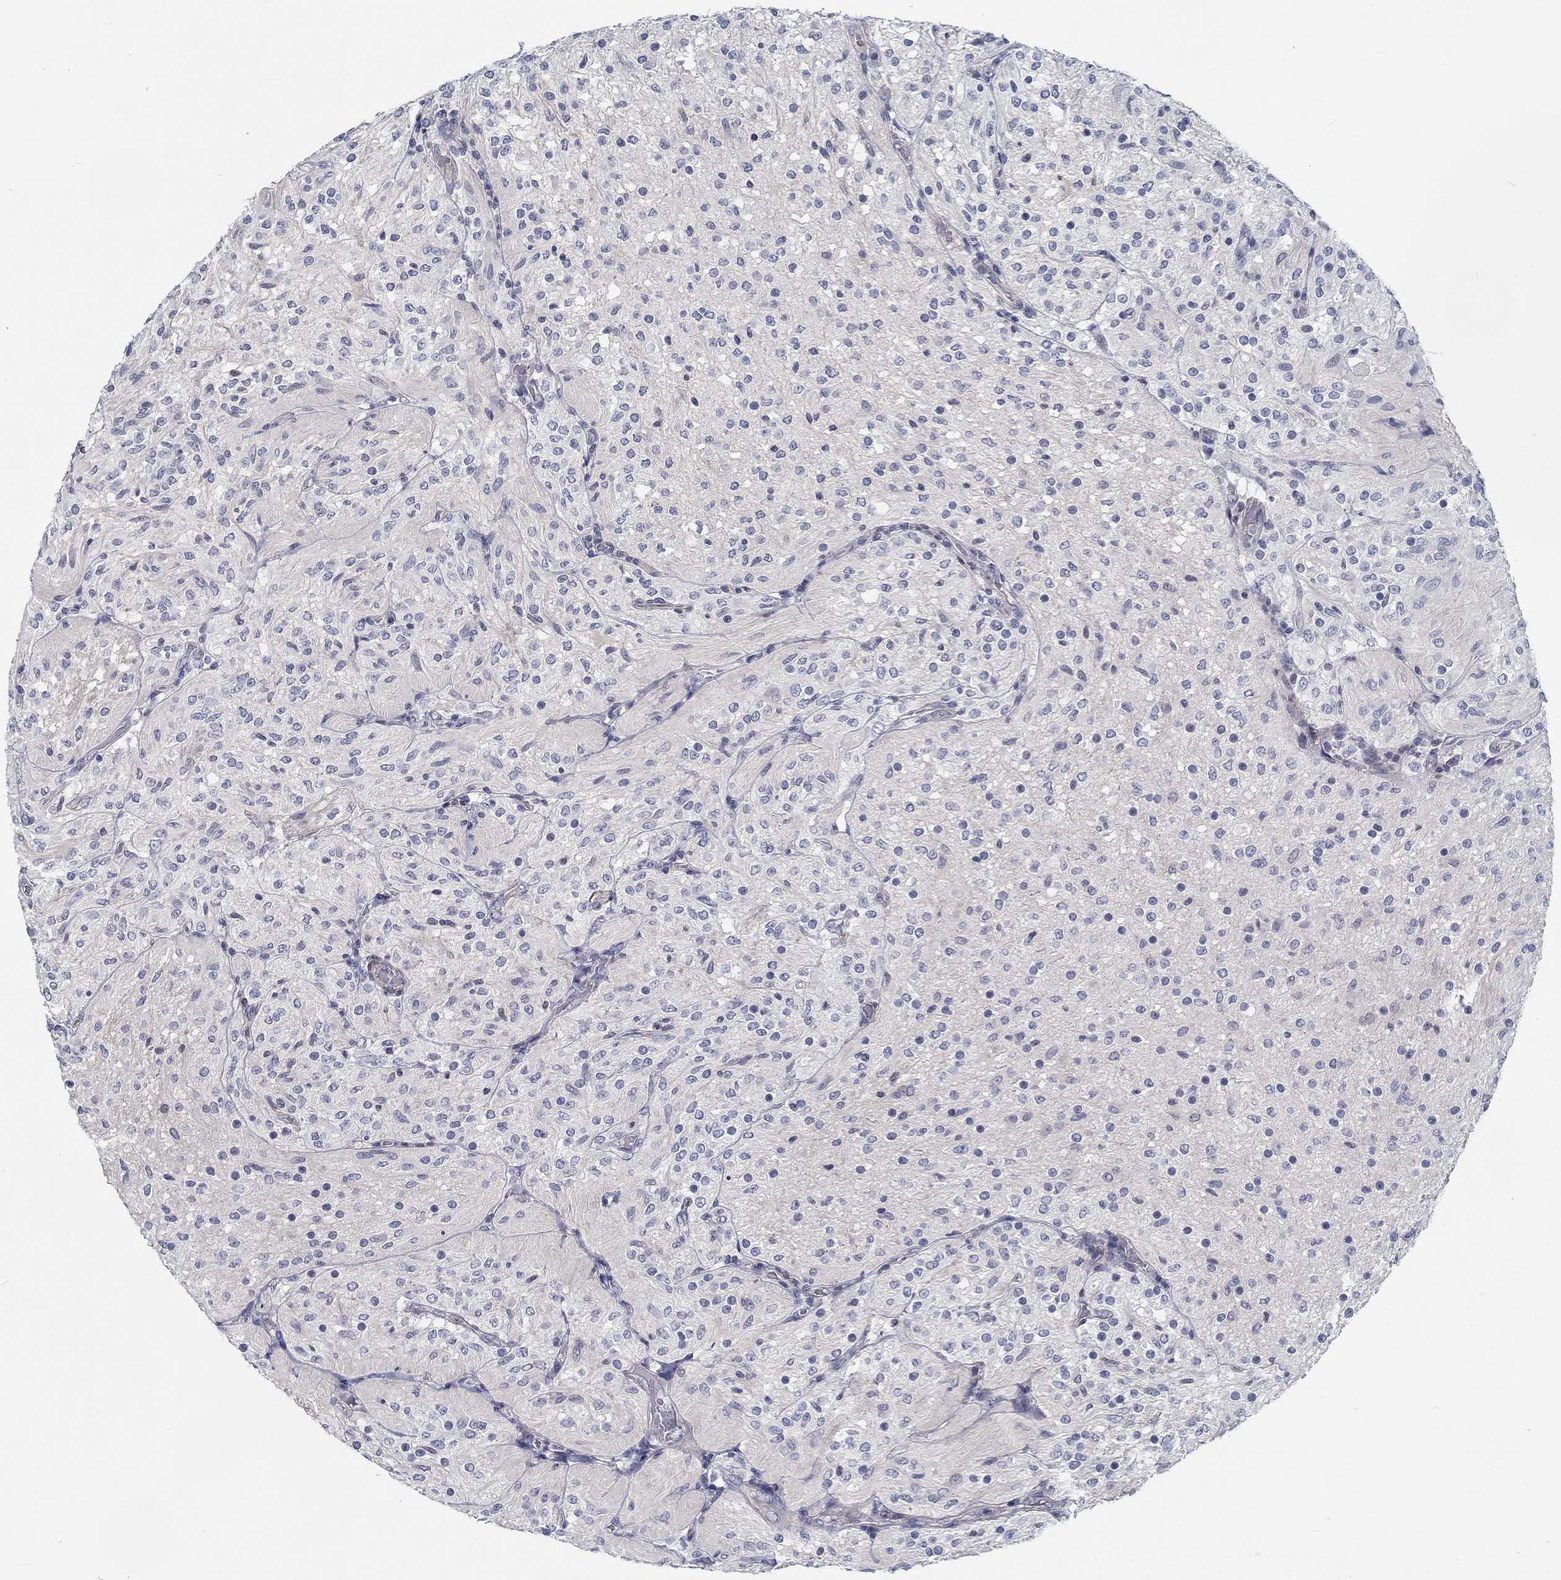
{"staining": {"intensity": "negative", "quantity": "none", "location": "none"}, "tissue": "glioma", "cell_type": "Tumor cells", "image_type": "cancer", "snomed": [{"axis": "morphology", "description": "Glioma, malignant, Low grade"}, {"axis": "topography", "description": "Brain"}], "caption": "Immunohistochemical staining of low-grade glioma (malignant) displays no significant staining in tumor cells.", "gene": "MYBPC1", "patient": {"sex": "male", "age": 3}}